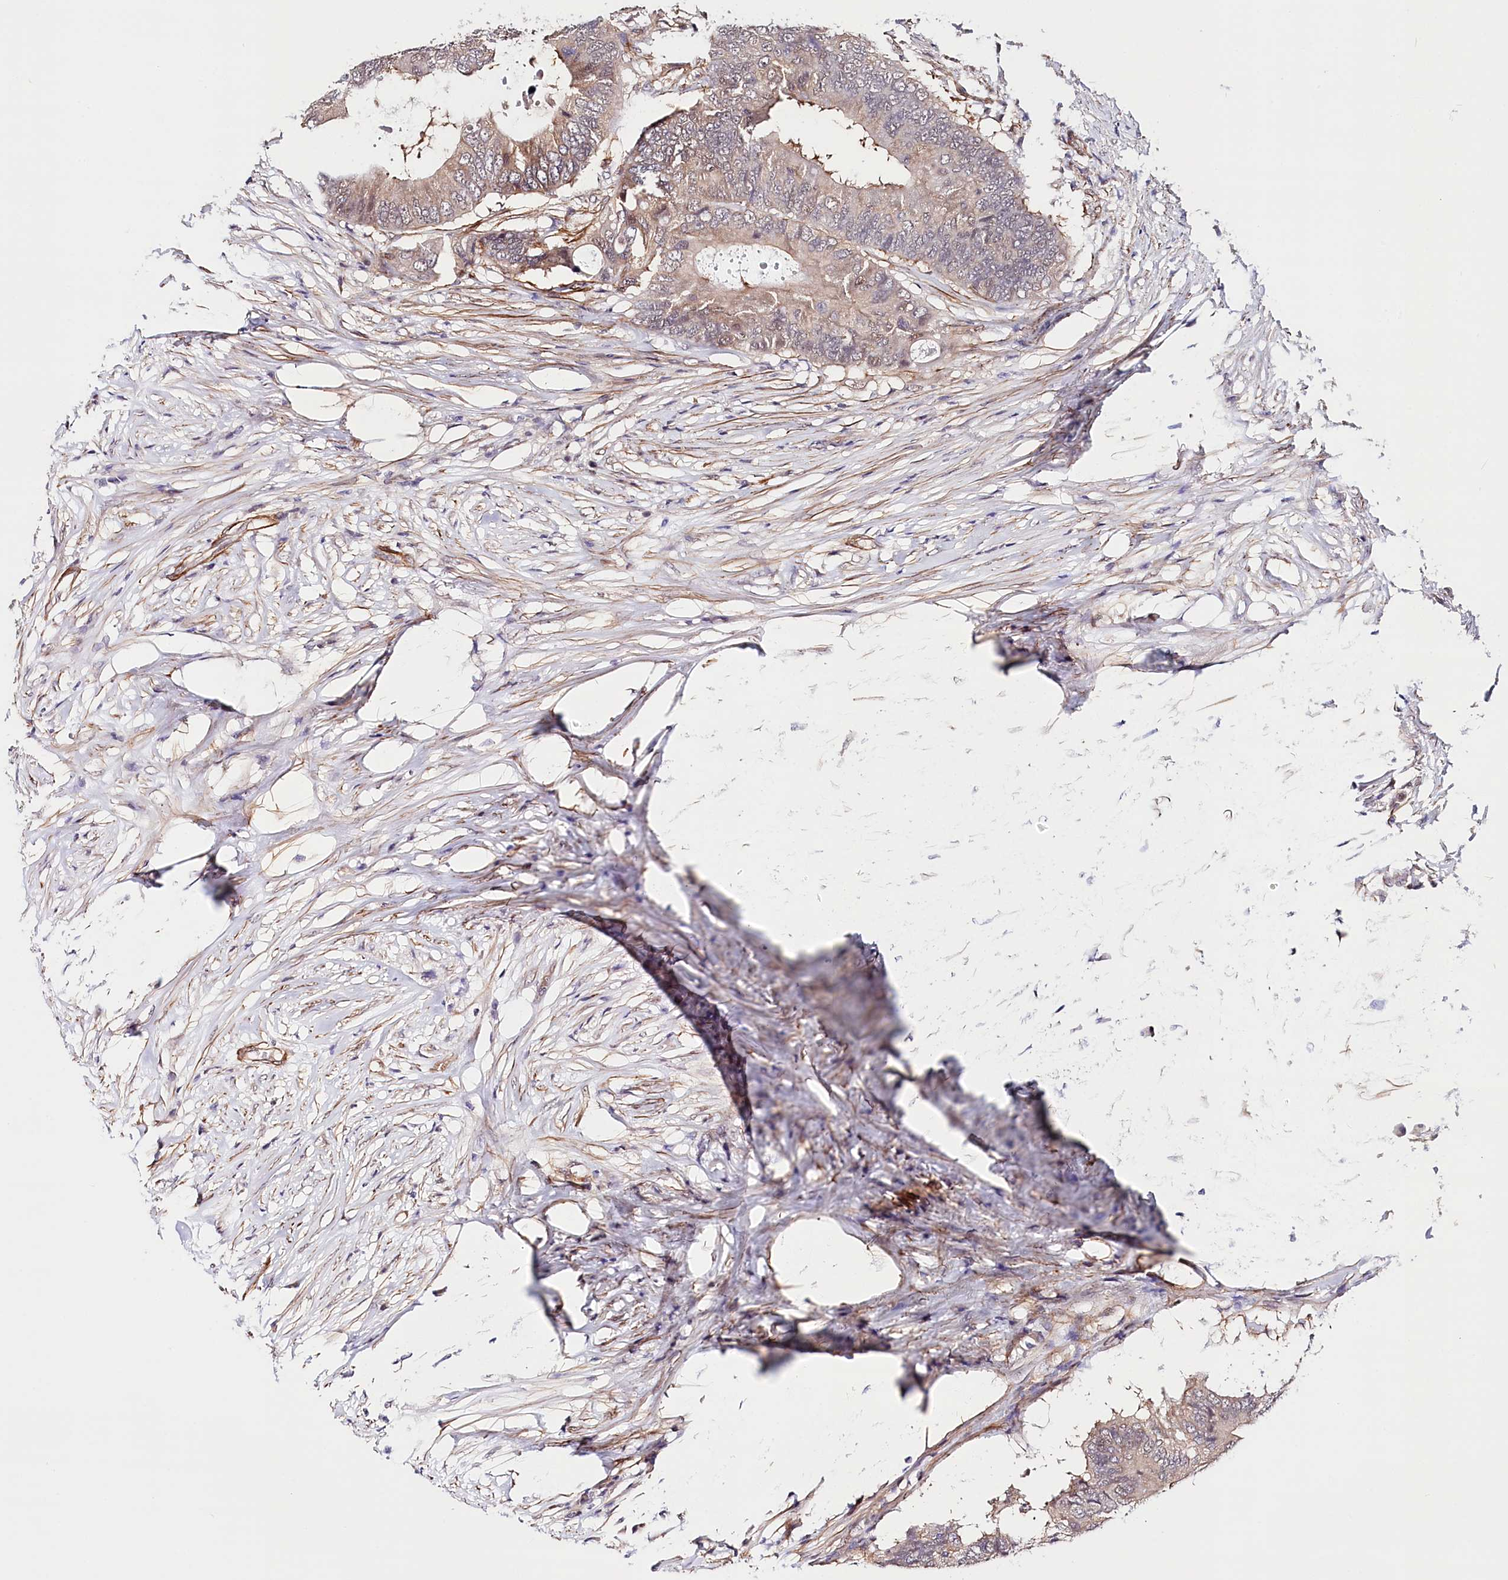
{"staining": {"intensity": "weak", "quantity": "<25%", "location": "cytoplasmic/membranous,nuclear"}, "tissue": "colorectal cancer", "cell_type": "Tumor cells", "image_type": "cancer", "snomed": [{"axis": "morphology", "description": "Adenocarcinoma, NOS"}, {"axis": "topography", "description": "Colon"}], "caption": "DAB immunohistochemical staining of colorectal adenocarcinoma exhibits no significant expression in tumor cells.", "gene": "PPP2R5B", "patient": {"sex": "male", "age": 71}}